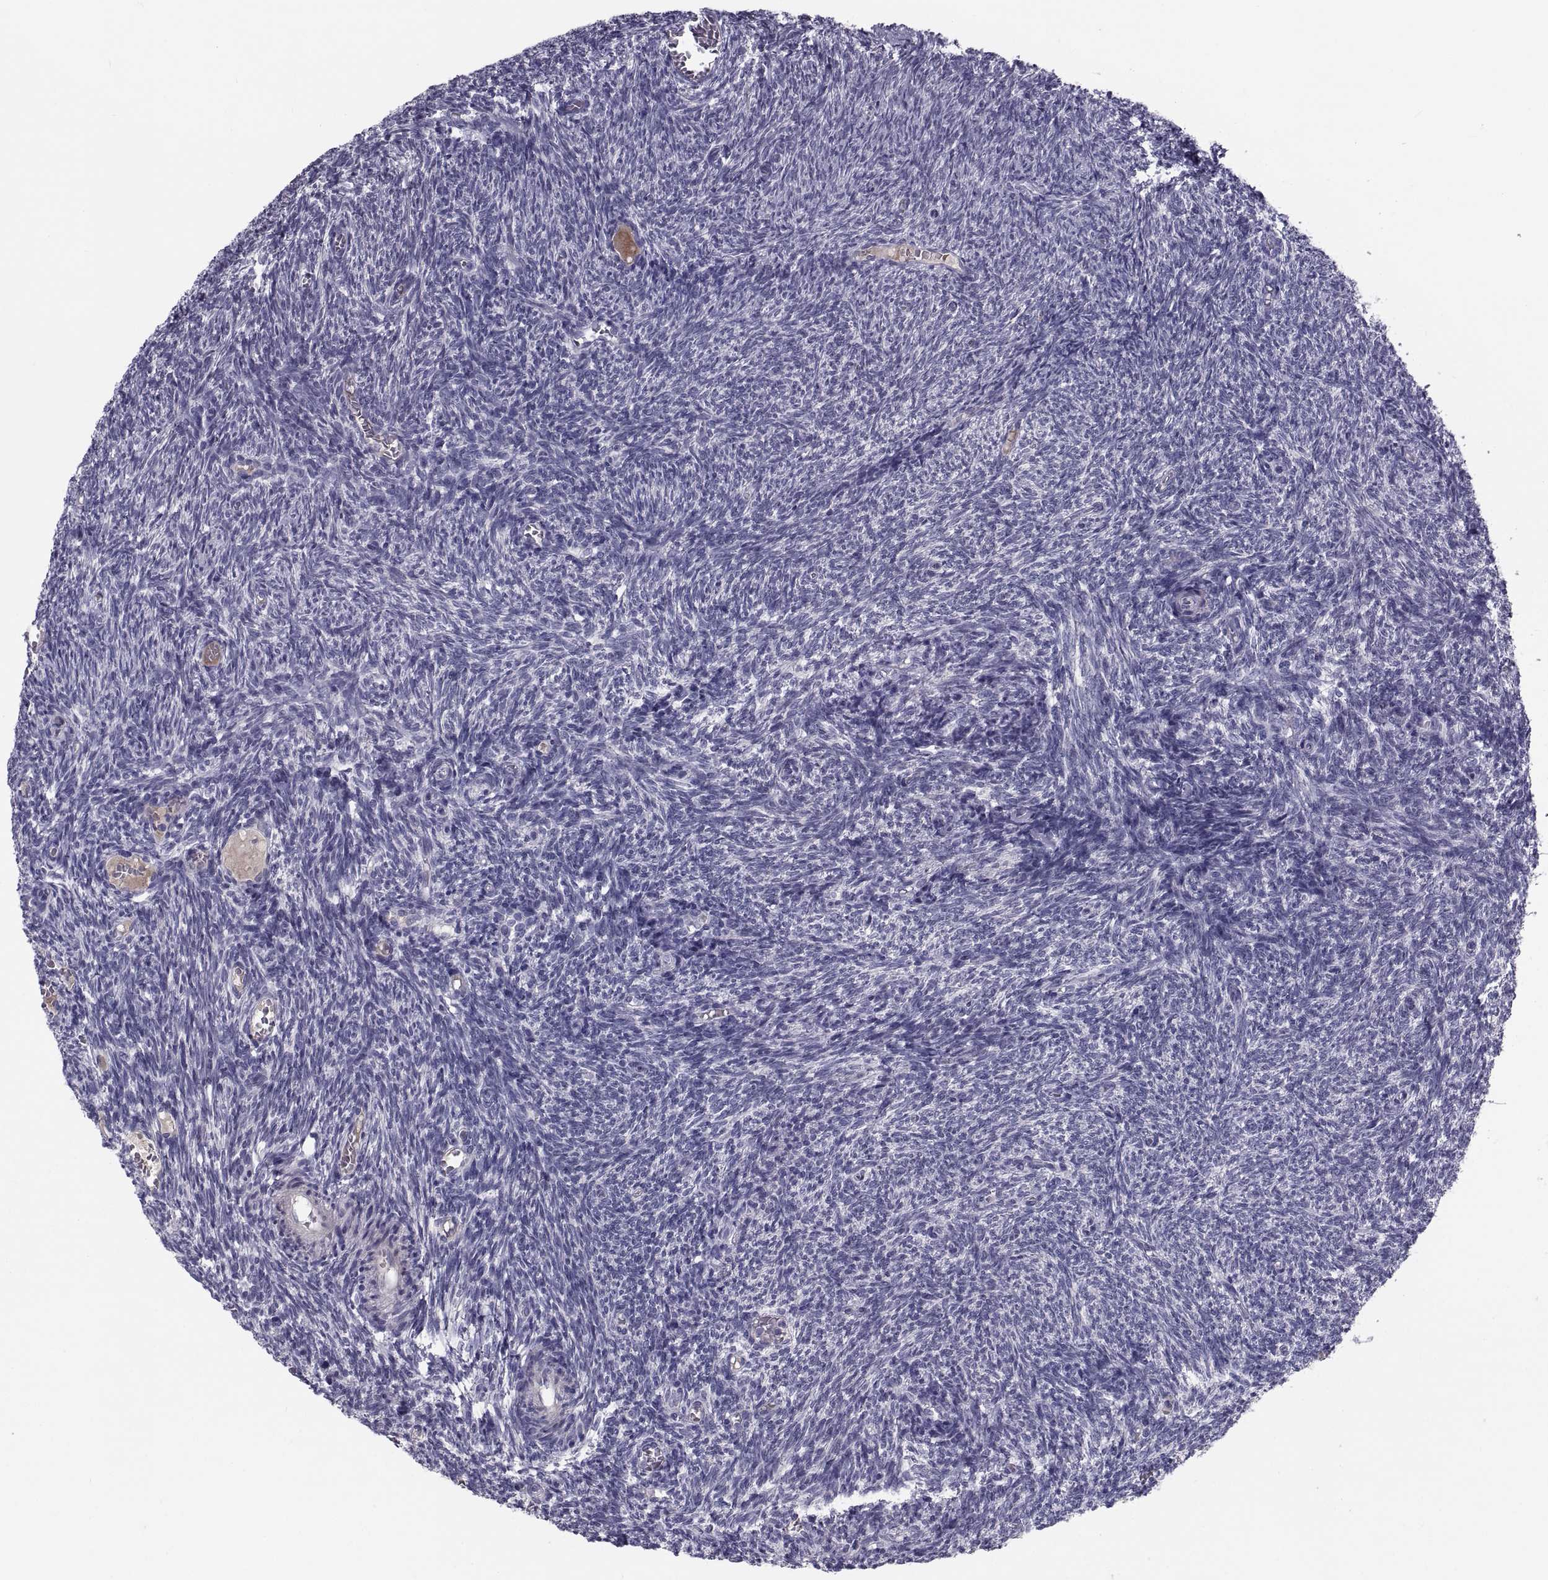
{"staining": {"intensity": "negative", "quantity": "none", "location": "none"}, "tissue": "ovary", "cell_type": "Follicle cells", "image_type": "normal", "snomed": [{"axis": "morphology", "description": "Normal tissue, NOS"}, {"axis": "topography", "description": "Ovary"}], "caption": "Immunohistochemical staining of unremarkable human ovary reveals no significant expression in follicle cells. (DAB immunohistochemistry, high magnification).", "gene": "PDZRN4", "patient": {"sex": "female", "age": 39}}